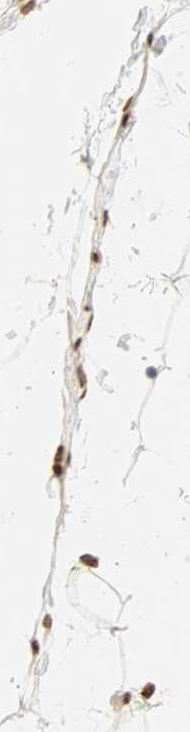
{"staining": {"intensity": "strong", "quantity": ">75%", "location": "nuclear"}, "tissue": "adipose tissue", "cell_type": "Adipocytes", "image_type": "normal", "snomed": [{"axis": "morphology", "description": "Normal tissue, NOS"}, {"axis": "topography", "description": "Soft tissue"}], "caption": "A high amount of strong nuclear staining is seen in about >75% of adipocytes in benign adipose tissue. Nuclei are stained in blue.", "gene": "KHDRBS1", "patient": {"sex": "male", "age": 26}}